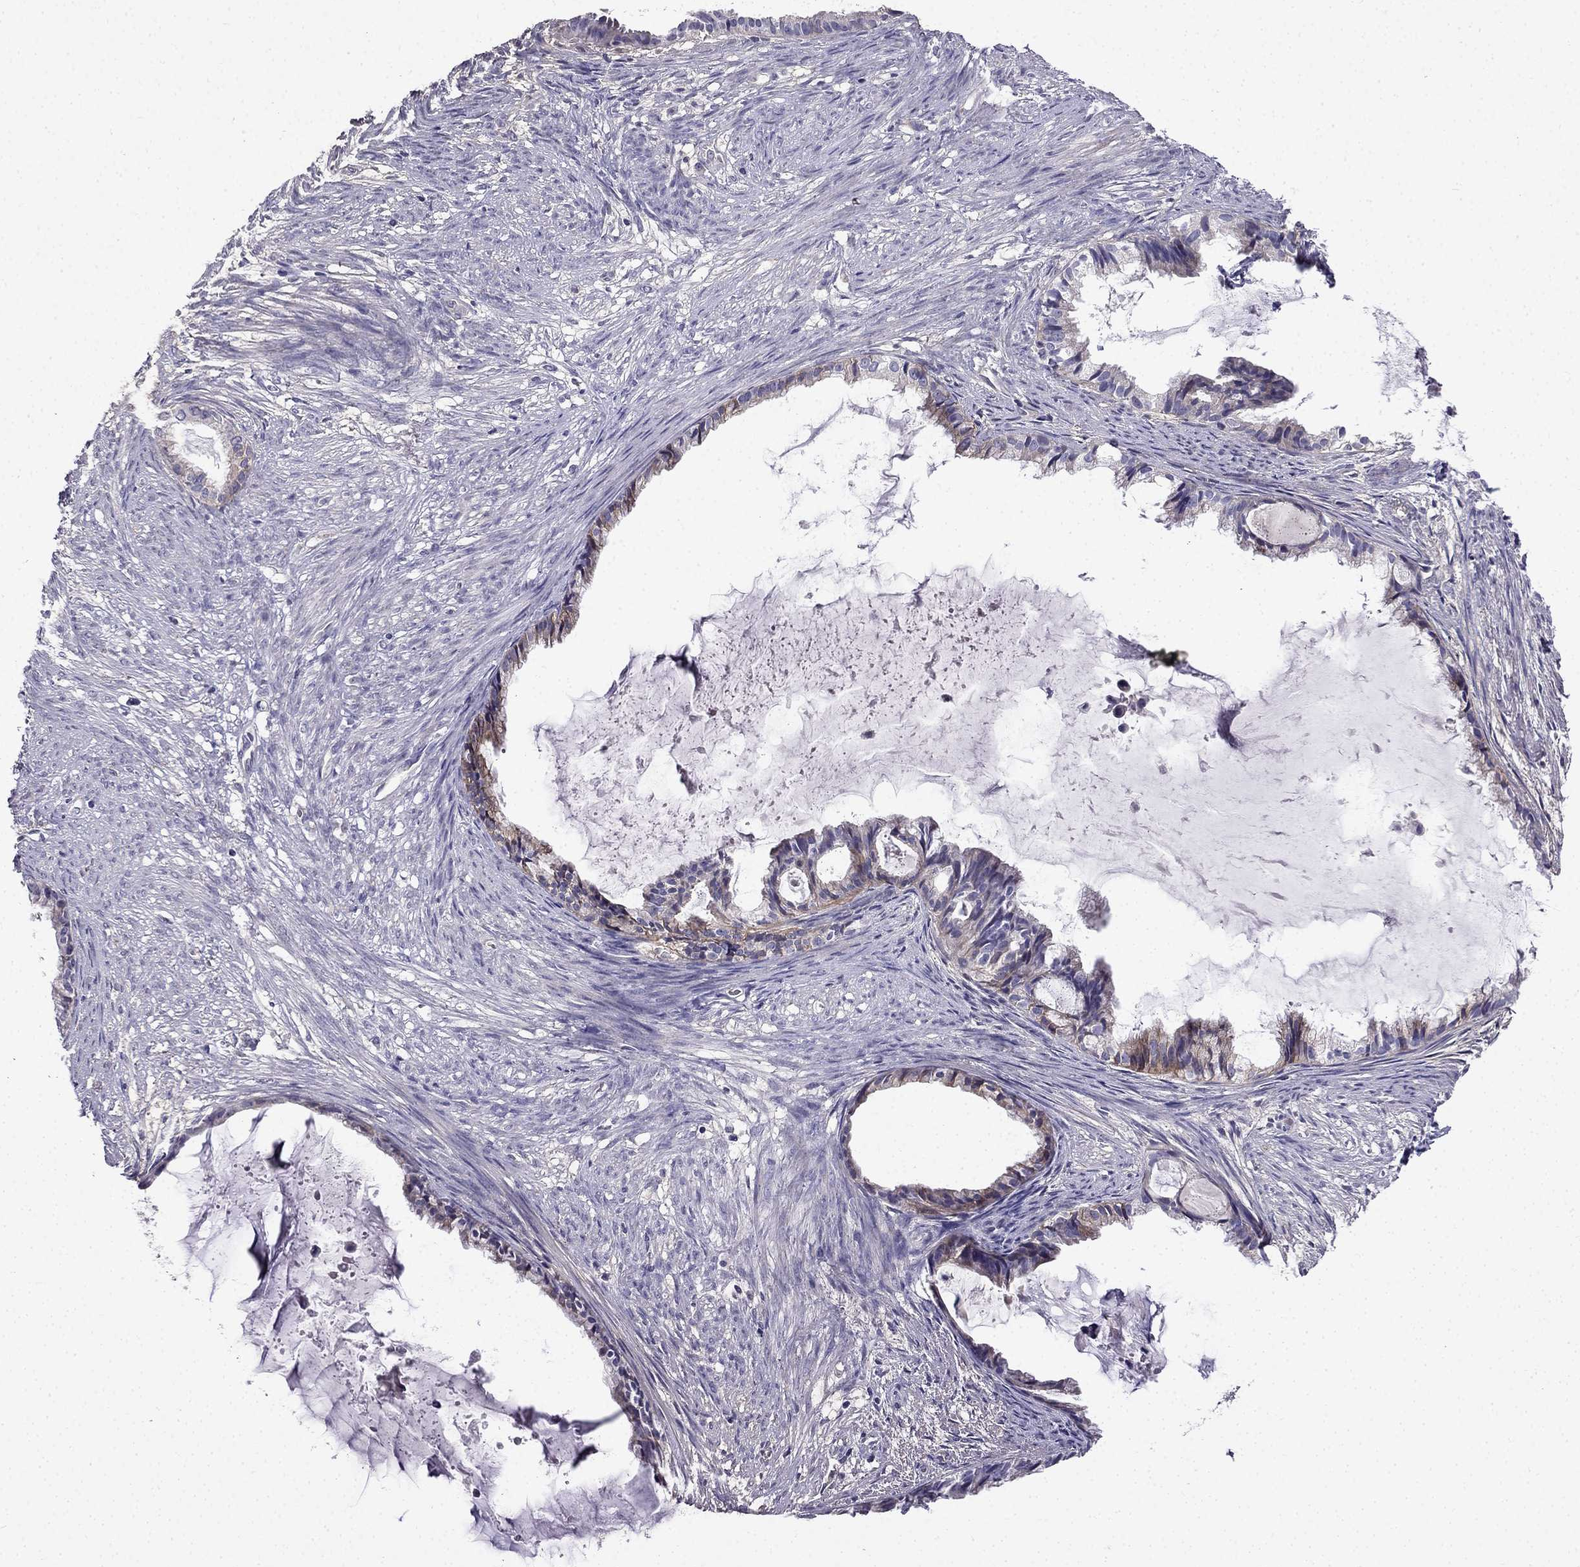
{"staining": {"intensity": "moderate", "quantity": "25%-75%", "location": "cytoplasmic/membranous"}, "tissue": "endometrial cancer", "cell_type": "Tumor cells", "image_type": "cancer", "snomed": [{"axis": "morphology", "description": "Adenocarcinoma, NOS"}, {"axis": "topography", "description": "Endometrium"}], "caption": "DAB immunohistochemical staining of adenocarcinoma (endometrial) reveals moderate cytoplasmic/membranous protein expression in about 25%-75% of tumor cells.", "gene": "SLC6A2", "patient": {"sex": "female", "age": 86}}